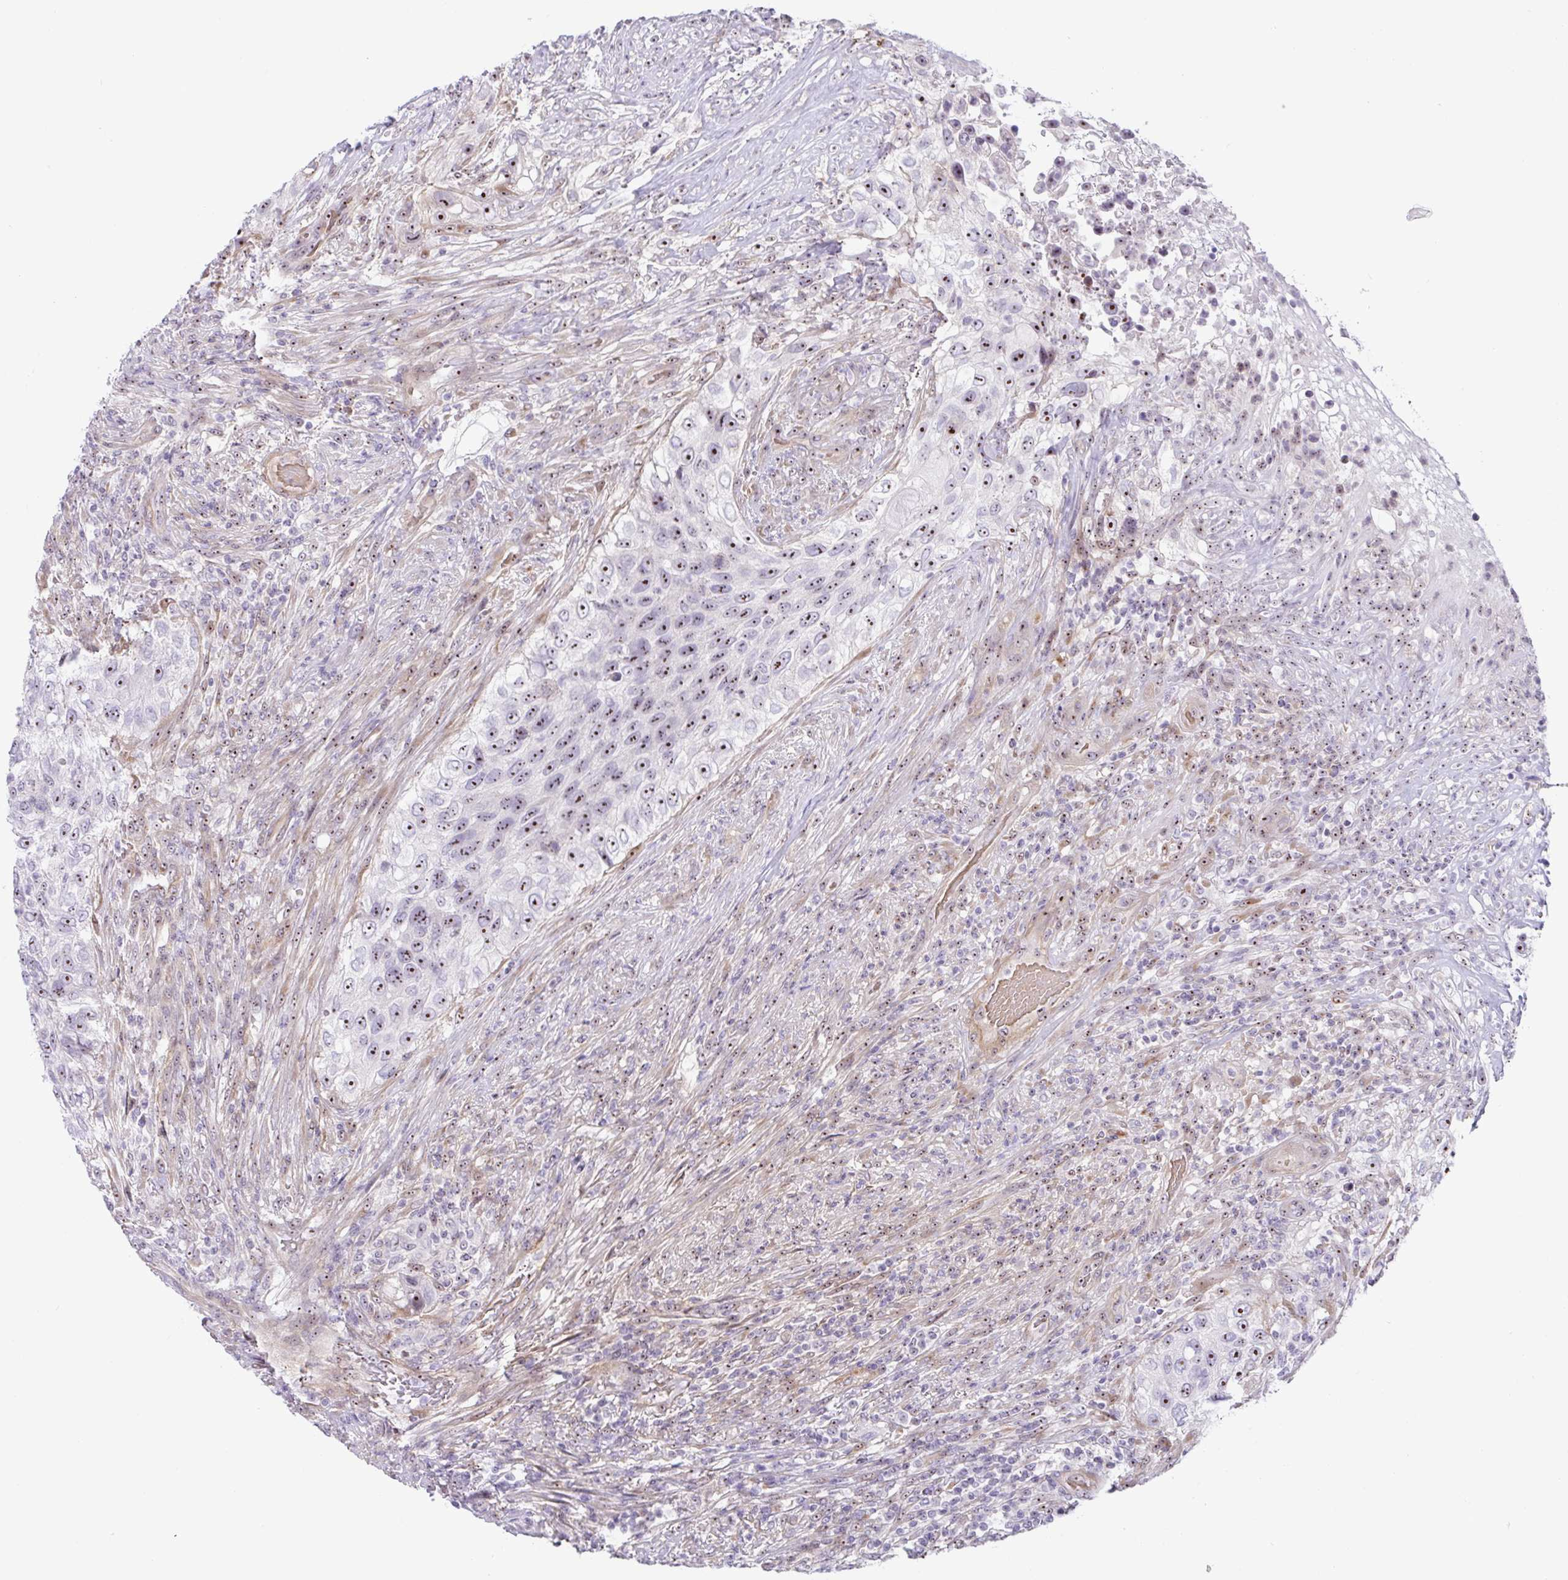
{"staining": {"intensity": "strong", "quantity": ">75%", "location": "nuclear"}, "tissue": "urothelial cancer", "cell_type": "Tumor cells", "image_type": "cancer", "snomed": [{"axis": "morphology", "description": "Urothelial carcinoma, High grade"}, {"axis": "topography", "description": "Urinary bladder"}], "caption": "This image exhibits IHC staining of human urothelial cancer, with high strong nuclear expression in approximately >75% of tumor cells.", "gene": "MXRA8", "patient": {"sex": "female", "age": 60}}